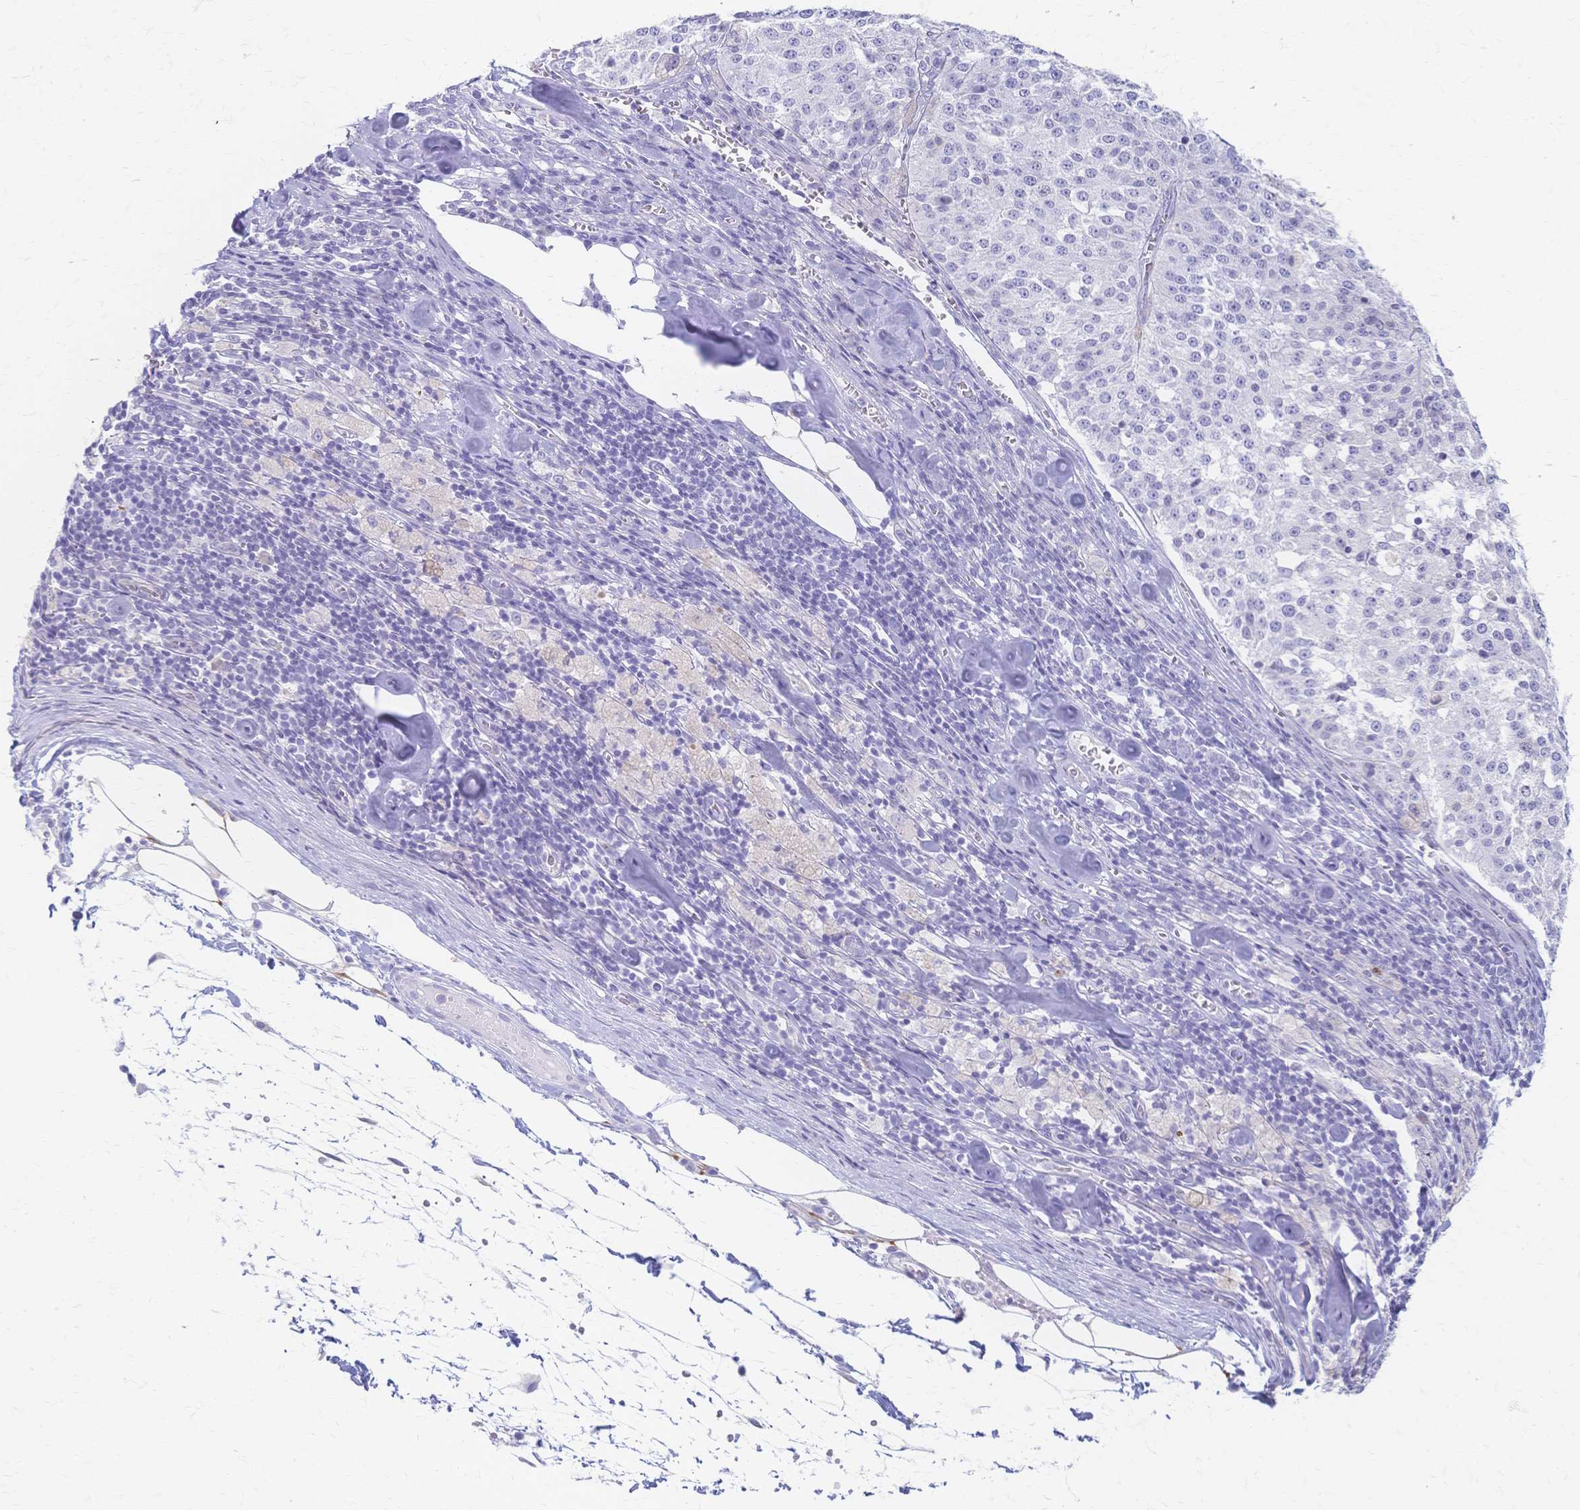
{"staining": {"intensity": "negative", "quantity": "none", "location": "none"}, "tissue": "melanoma", "cell_type": "Tumor cells", "image_type": "cancer", "snomed": [{"axis": "morphology", "description": "Malignant melanoma, Metastatic site"}, {"axis": "topography", "description": "Lymph node"}], "caption": "A histopathology image of melanoma stained for a protein displays no brown staining in tumor cells.", "gene": "CYB5A", "patient": {"sex": "female", "age": 64}}